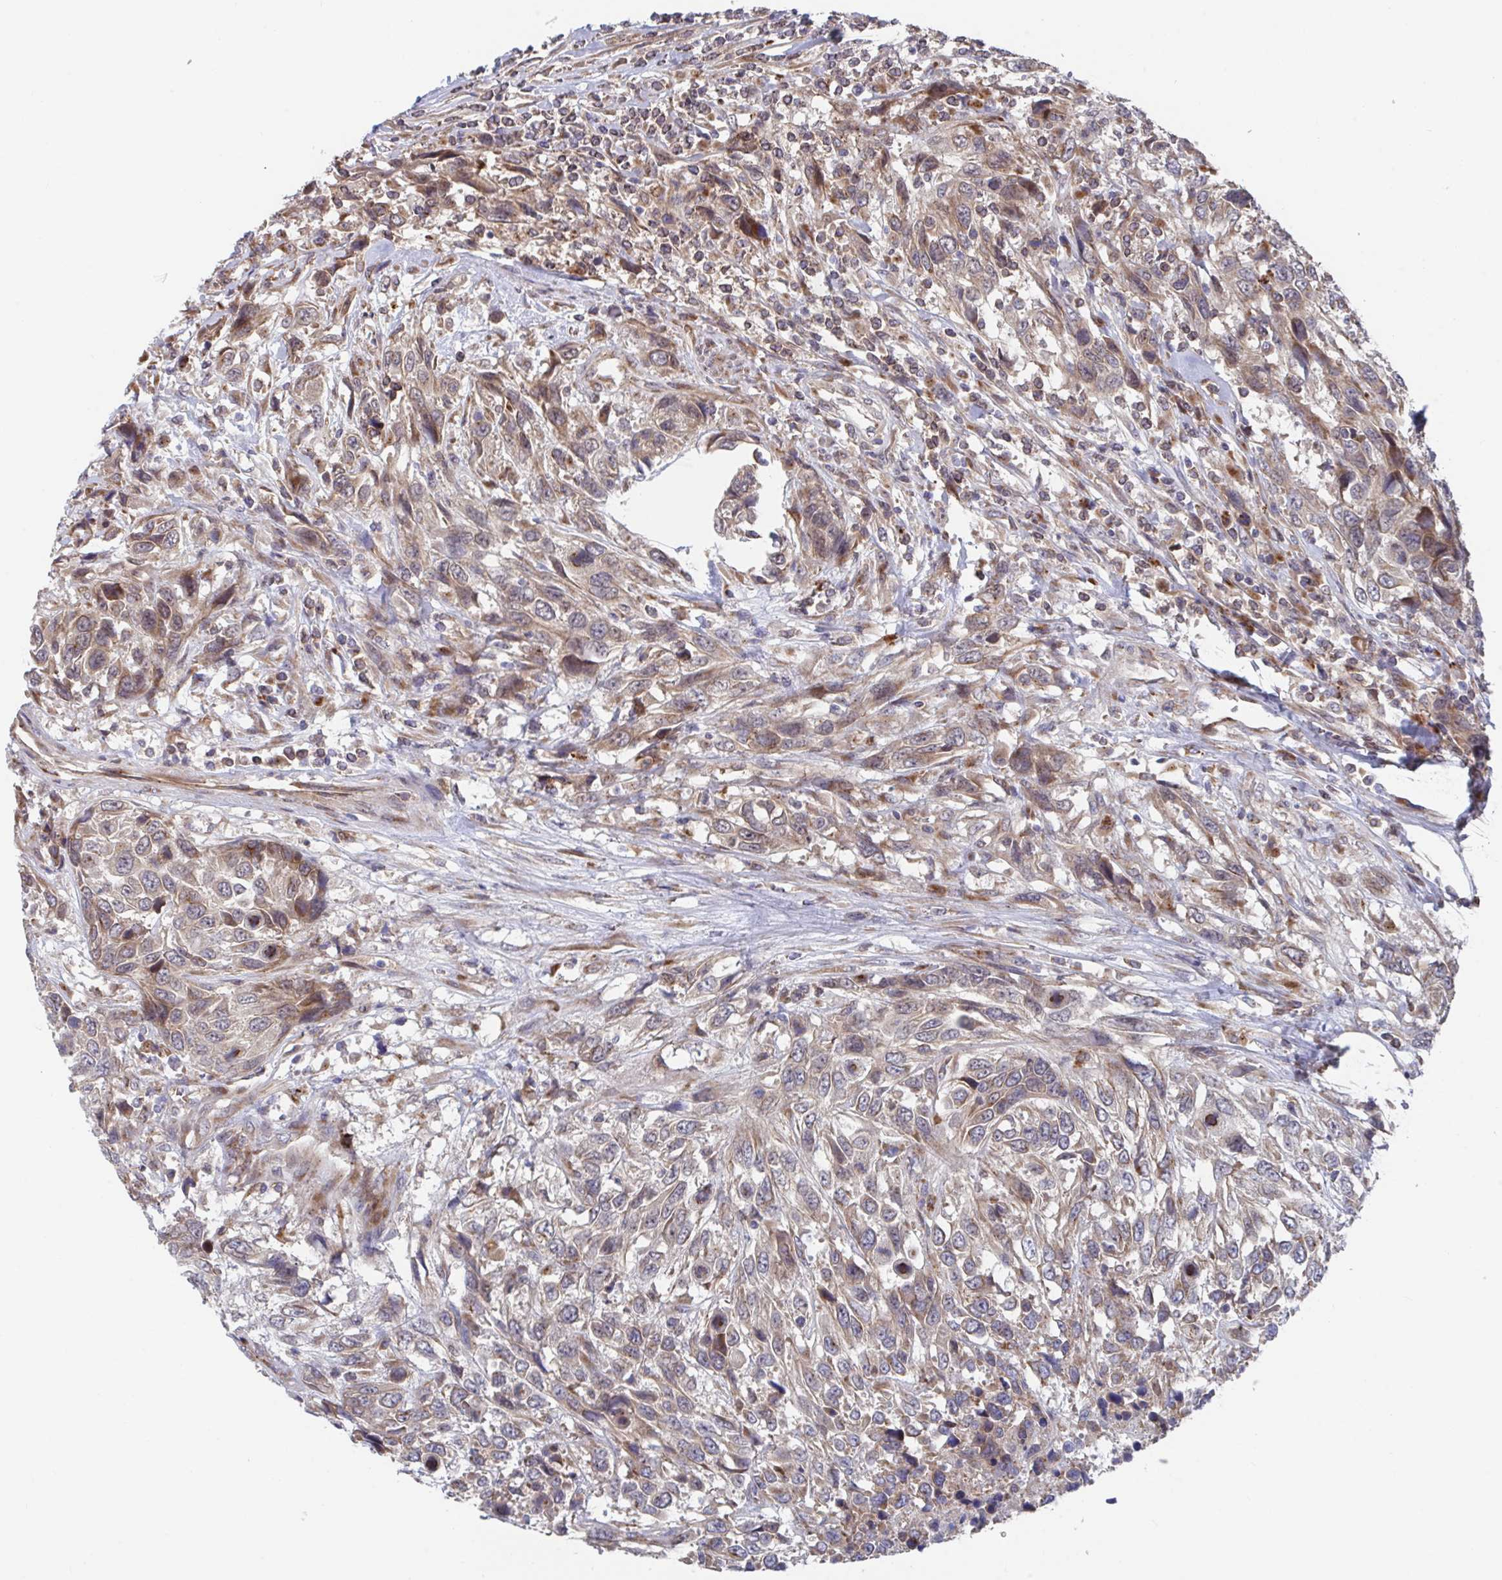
{"staining": {"intensity": "moderate", "quantity": ">75%", "location": "cytoplasmic/membranous"}, "tissue": "urothelial cancer", "cell_type": "Tumor cells", "image_type": "cancer", "snomed": [{"axis": "morphology", "description": "Urothelial carcinoma, High grade"}, {"axis": "topography", "description": "Urinary bladder"}], "caption": "Protein expression by IHC reveals moderate cytoplasmic/membranous positivity in approximately >75% of tumor cells in urothelial cancer.", "gene": "FJX1", "patient": {"sex": "female", "age": 70}}